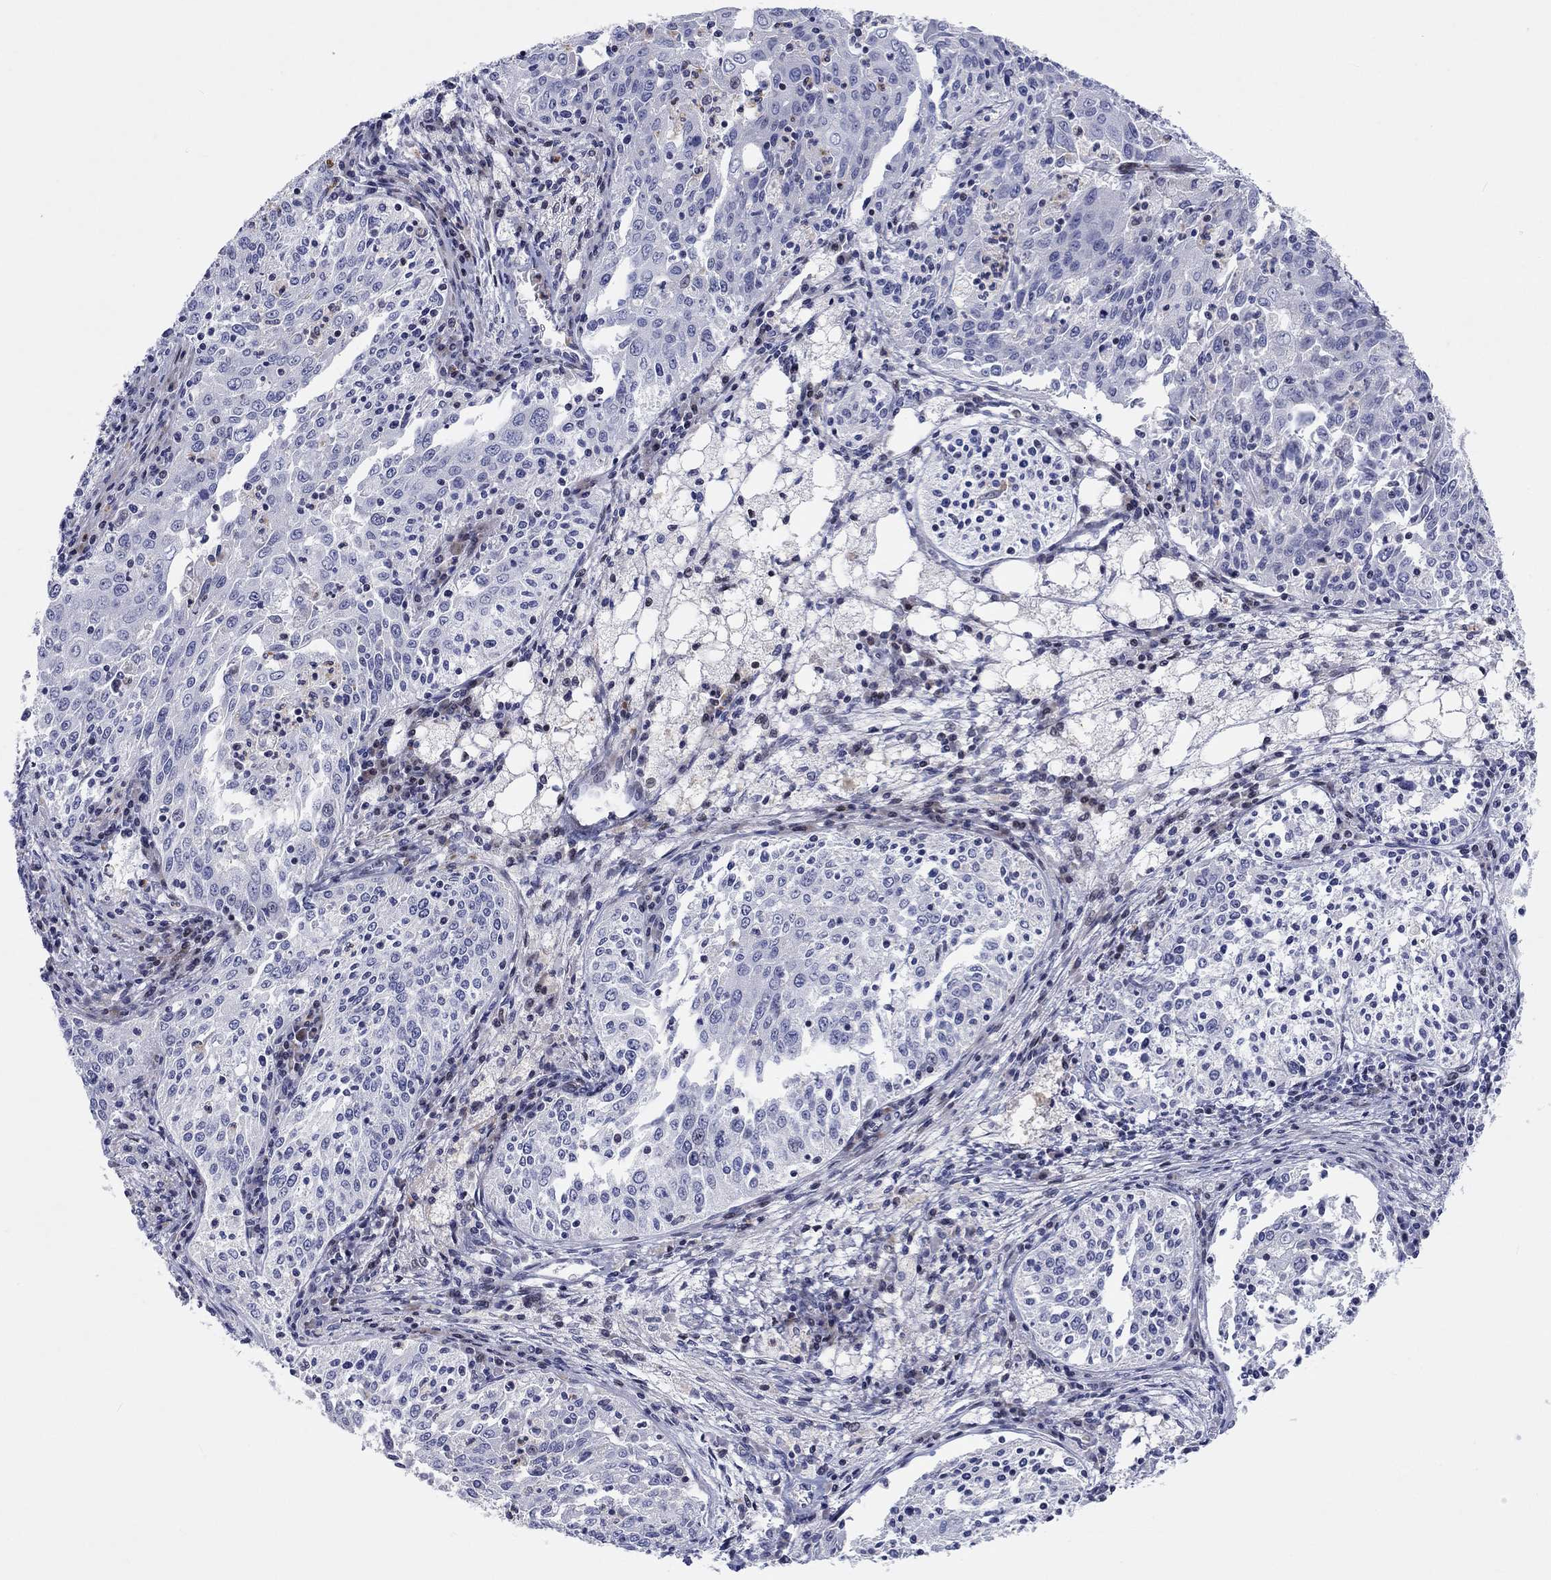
{"staining": {"intensity": "negative", "quantity": "none", "location": "none"}, "tissue": "cervical cancer", "cell_type": "Tumor cells", "image_type": "cancer", "snomed": [{"axis": "morphology", "description": "Squamous cell carcinoma, NOS"}, {"axis": "topography", "description": "Cervix"}], "caption": "Cervical squamous cell carcinoma was stained to show a protein in brown. There is no significant expression in tumor cells.", "gene": "ARHGAP36", "patient": {"sex": "female", "age": 41}}